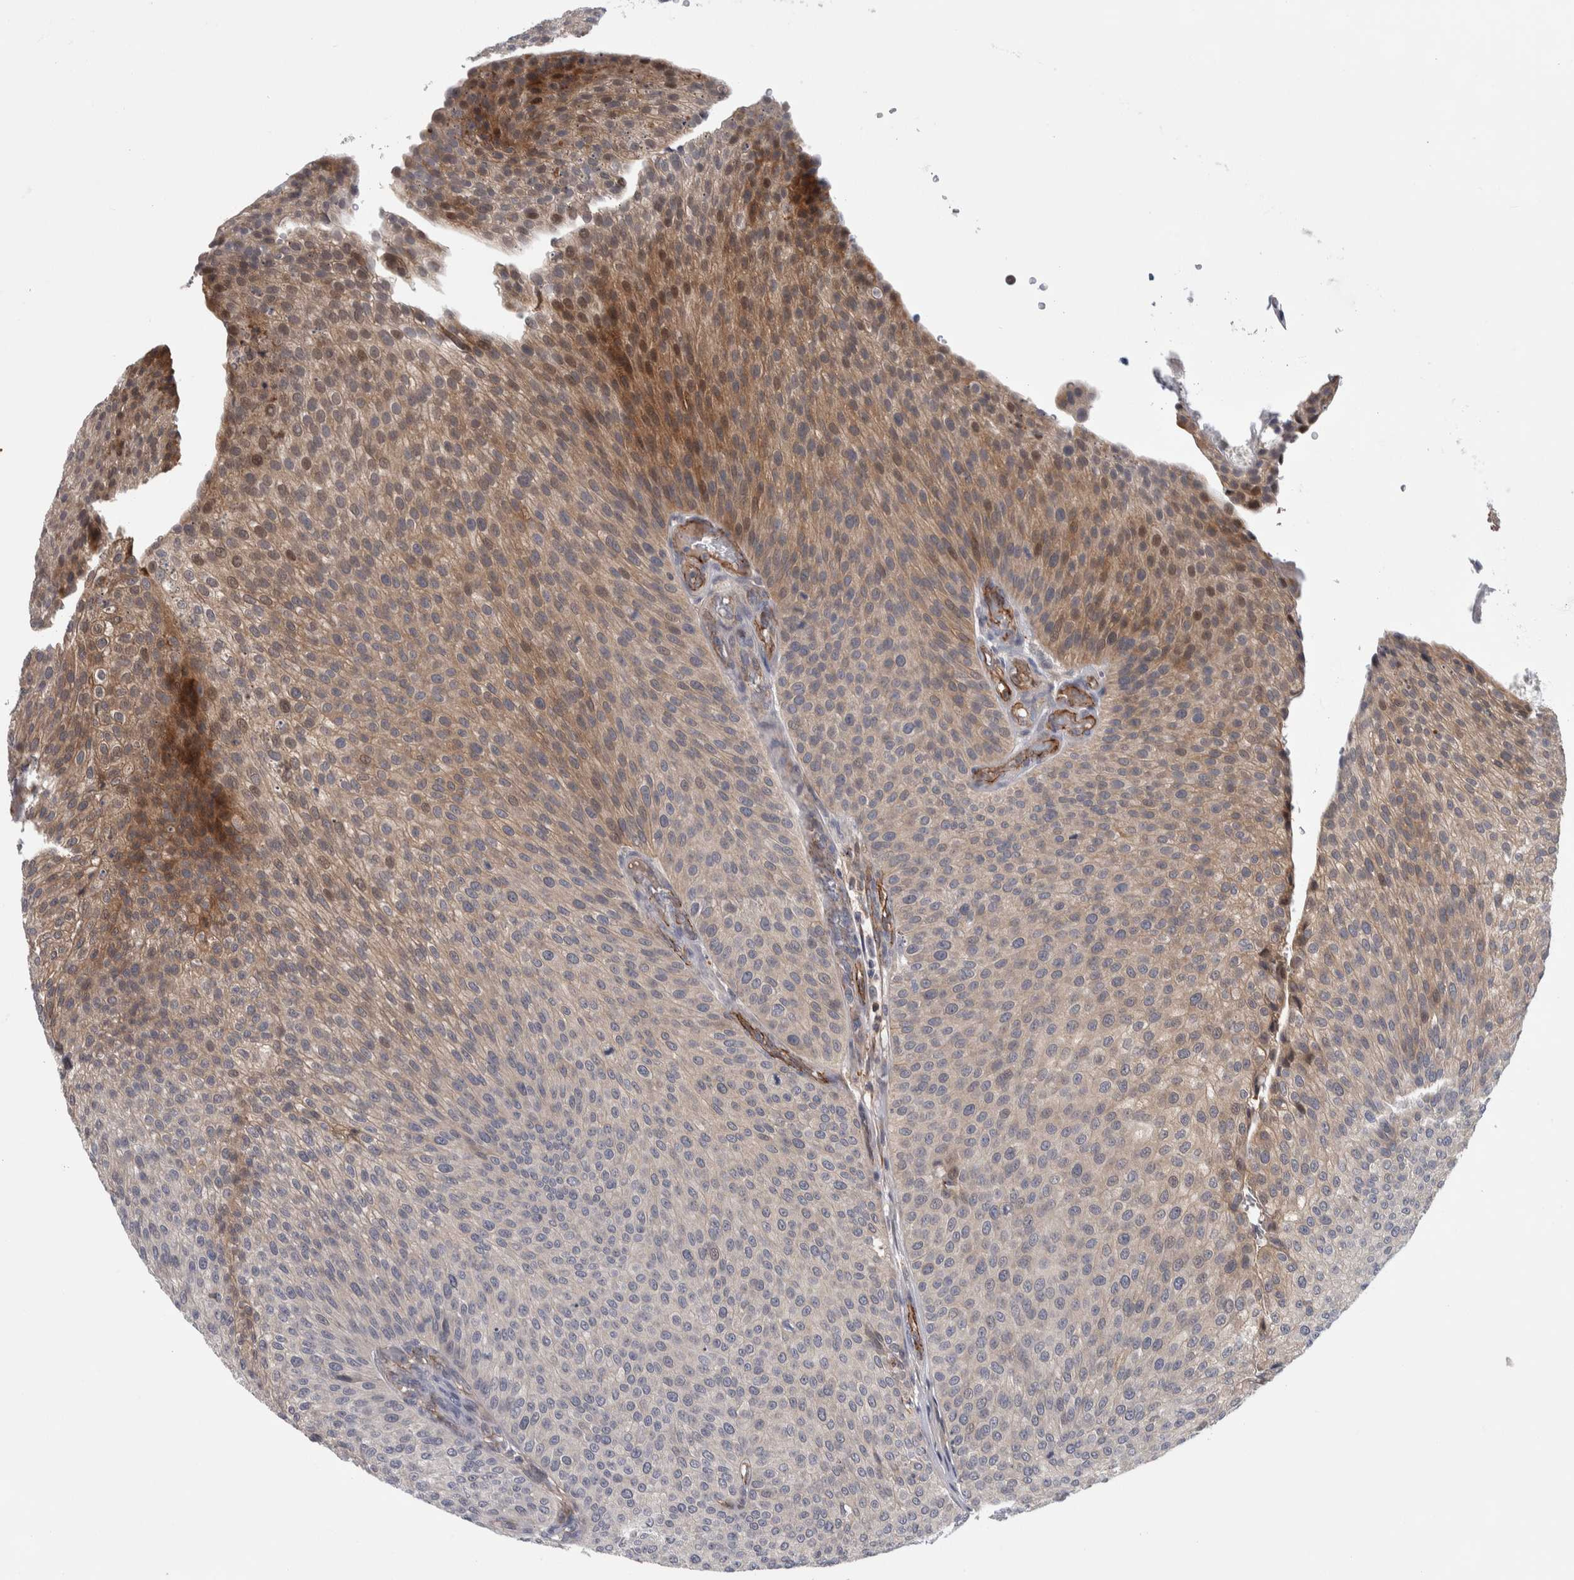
{"staining": {"intensity": "weak", "quantity": ">75%", "location": "cytoplasmic/membranous"}, "tissue": "urothelial cancer", "cell_type": "Tumor cells", "image_type": "cancer", "snomed": [{"axis": "morphology", "description": "Urothelial carcinoma, Low grade"}, {"axis": "topography", "description": "Smooth muscle"}, {"axis": "topography", "description": "Urinary bladder"}], "caption": "Protein expression analysis of low-grade urothelial carcinoma exhibits weak cytoplasmic/membranous expression in approximately >75% of tumor cells. (DAB IHC, brown staining for protein, blue staining for nuclei).", "gene": "ZNF862", "patient": {"sex": "male", "age": 60}}